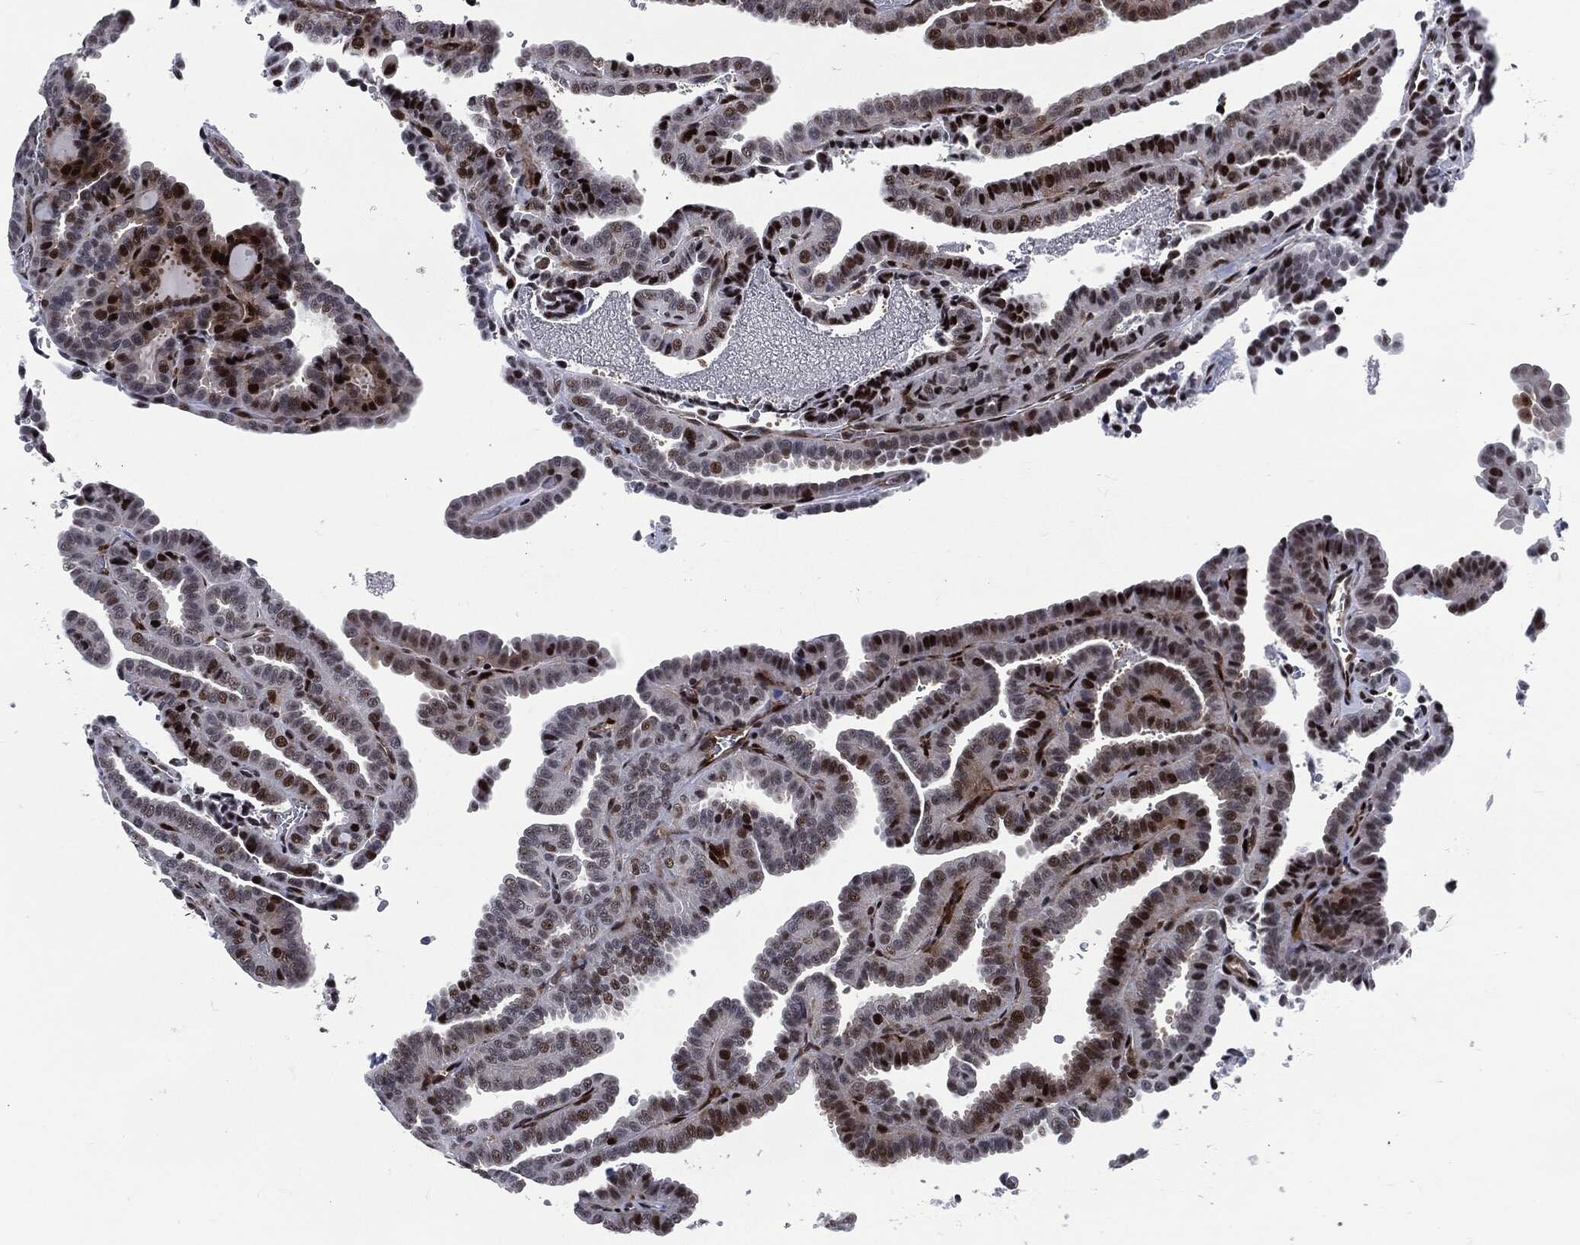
{"staining": {"intensity": "strong", "quantity": "<25%", "location": "nuclear"}, "tissue": "thyroid cancer", "cell_type": "Tumor cells", "image_type": "cancer", "snomed": [{"axis": "morphology", "description": "Papillary adenocarcinoma, NOS"}, {"axis": "topography", "description": "Thyroid gland"}], "caption": "The immunohistochemical stain highlights strong nuclear positivity in tumor cells of thyroid cancer tissue.", "gene": "AKT2", "patient": {"sex": "female", "age": 39}}